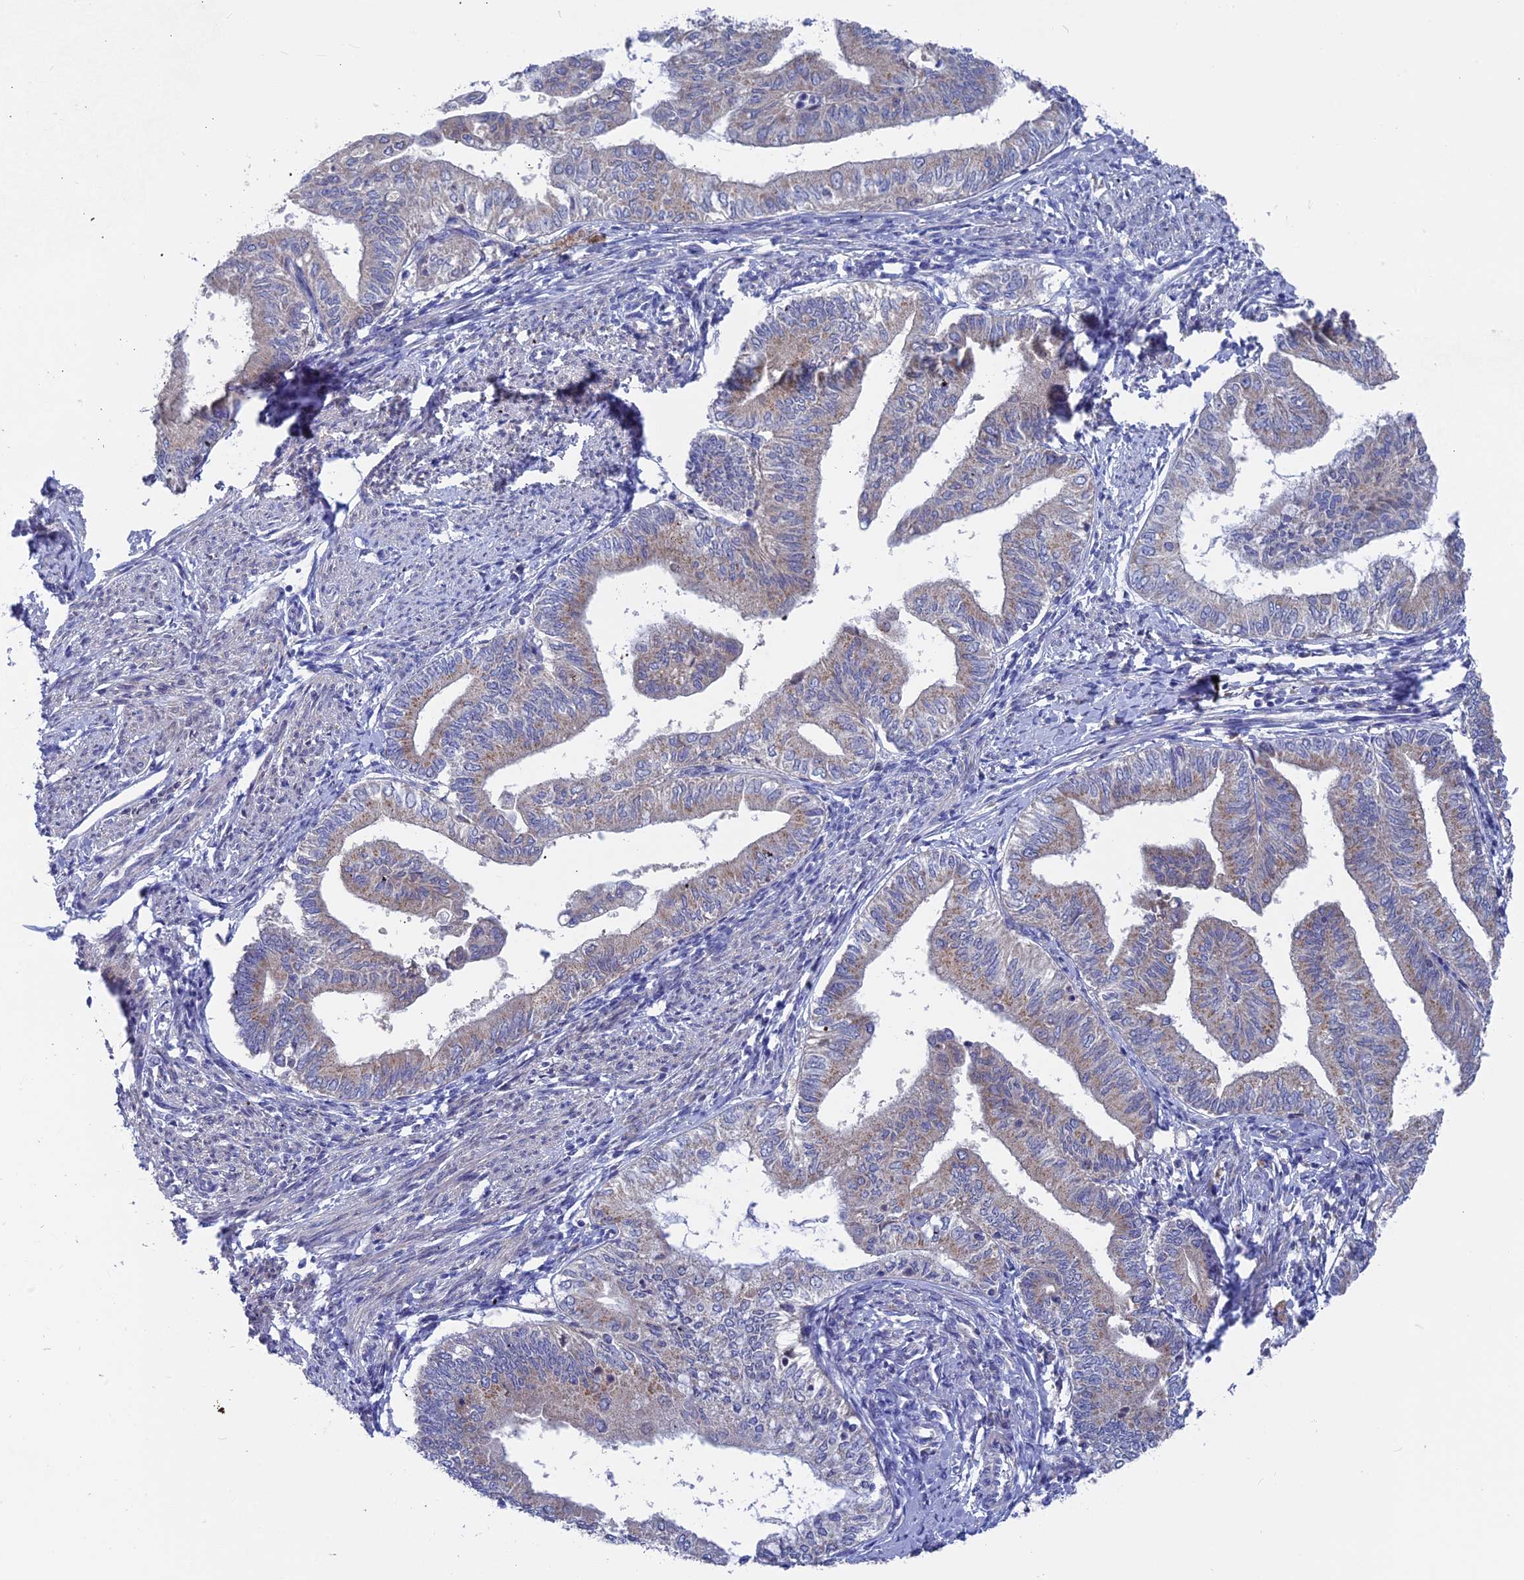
{"staining": {"intensity": "weak", "quantity": "25%-75%", "location": "cytoplasmic/membranous"}, "tissue": "endometrial cancer", "cell_type": "Tumor cells", "image_type": "cancer", "snomed": [{"axis": "morphology", "description": "Adenocarcinoma, NOS"}, {"axis": "topography", "description": "Endometrium"}], "caption": "About 25%-75% of tumor cells in adenocarcinoma (endometrial) reveal weak cytoplasmic/membranous protein positivity as visualized by brown immunohistochemical staining.", "gene": "AK4", "patient": {"sex": "female", "age": 66}}